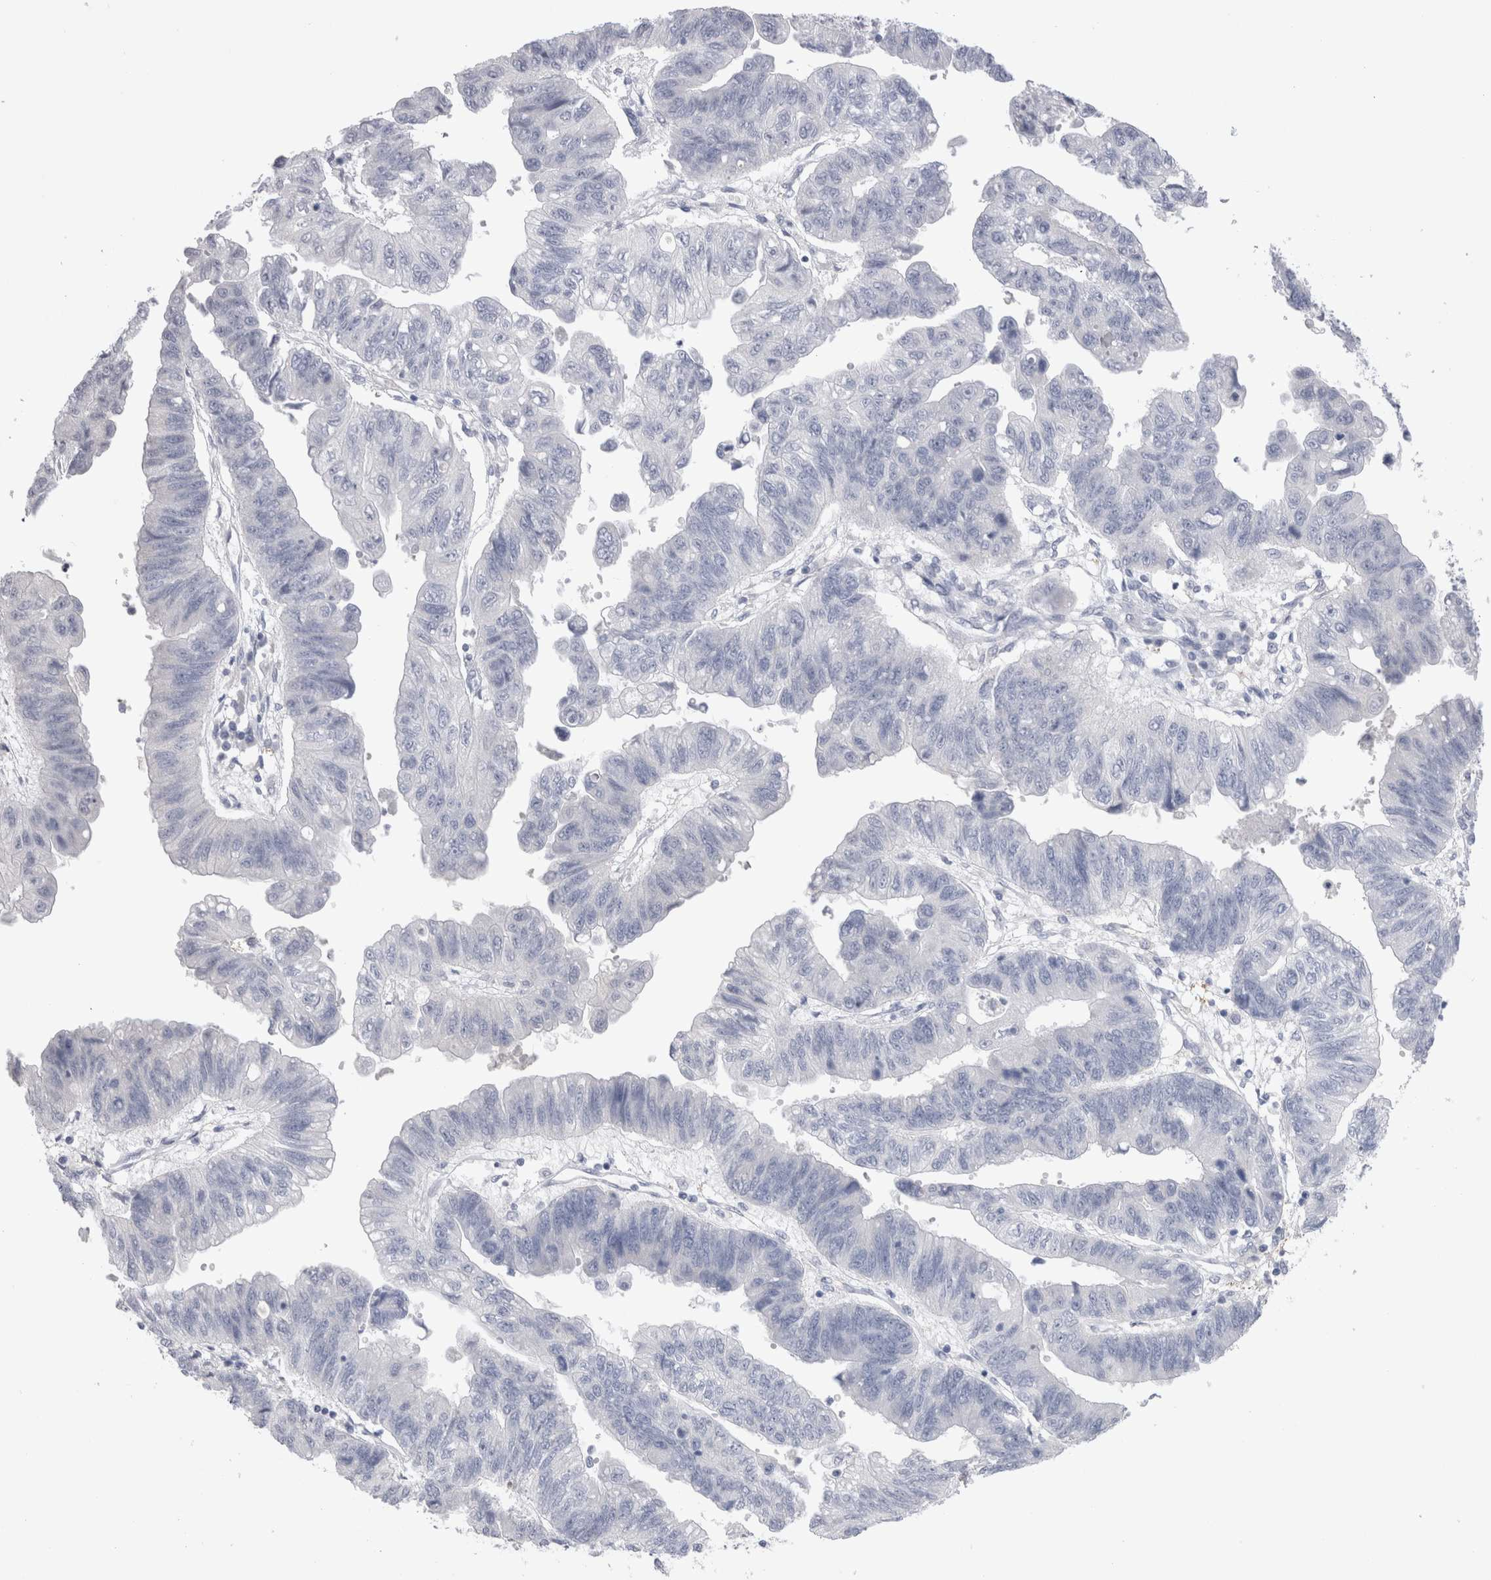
{"staining": {"intensity": "negative", "quantity": "none", "location": "none"}, "tissue": "stomach cancer", "cell_type": "Tumor cells", "image_type": "cancer", "snomed": [{"axis": "morphology", "description": "Adenocarcinoma, NOS"}, {"axis": "topography", "description": "Stomach"}], "caption": "Stomach cancer (adenocarcinoma) was stained to show a protein in brown. There is no significant staining in tumor cells.", "gene": "SUCNR1", "patient": {"sex": "male", "age": 59}}